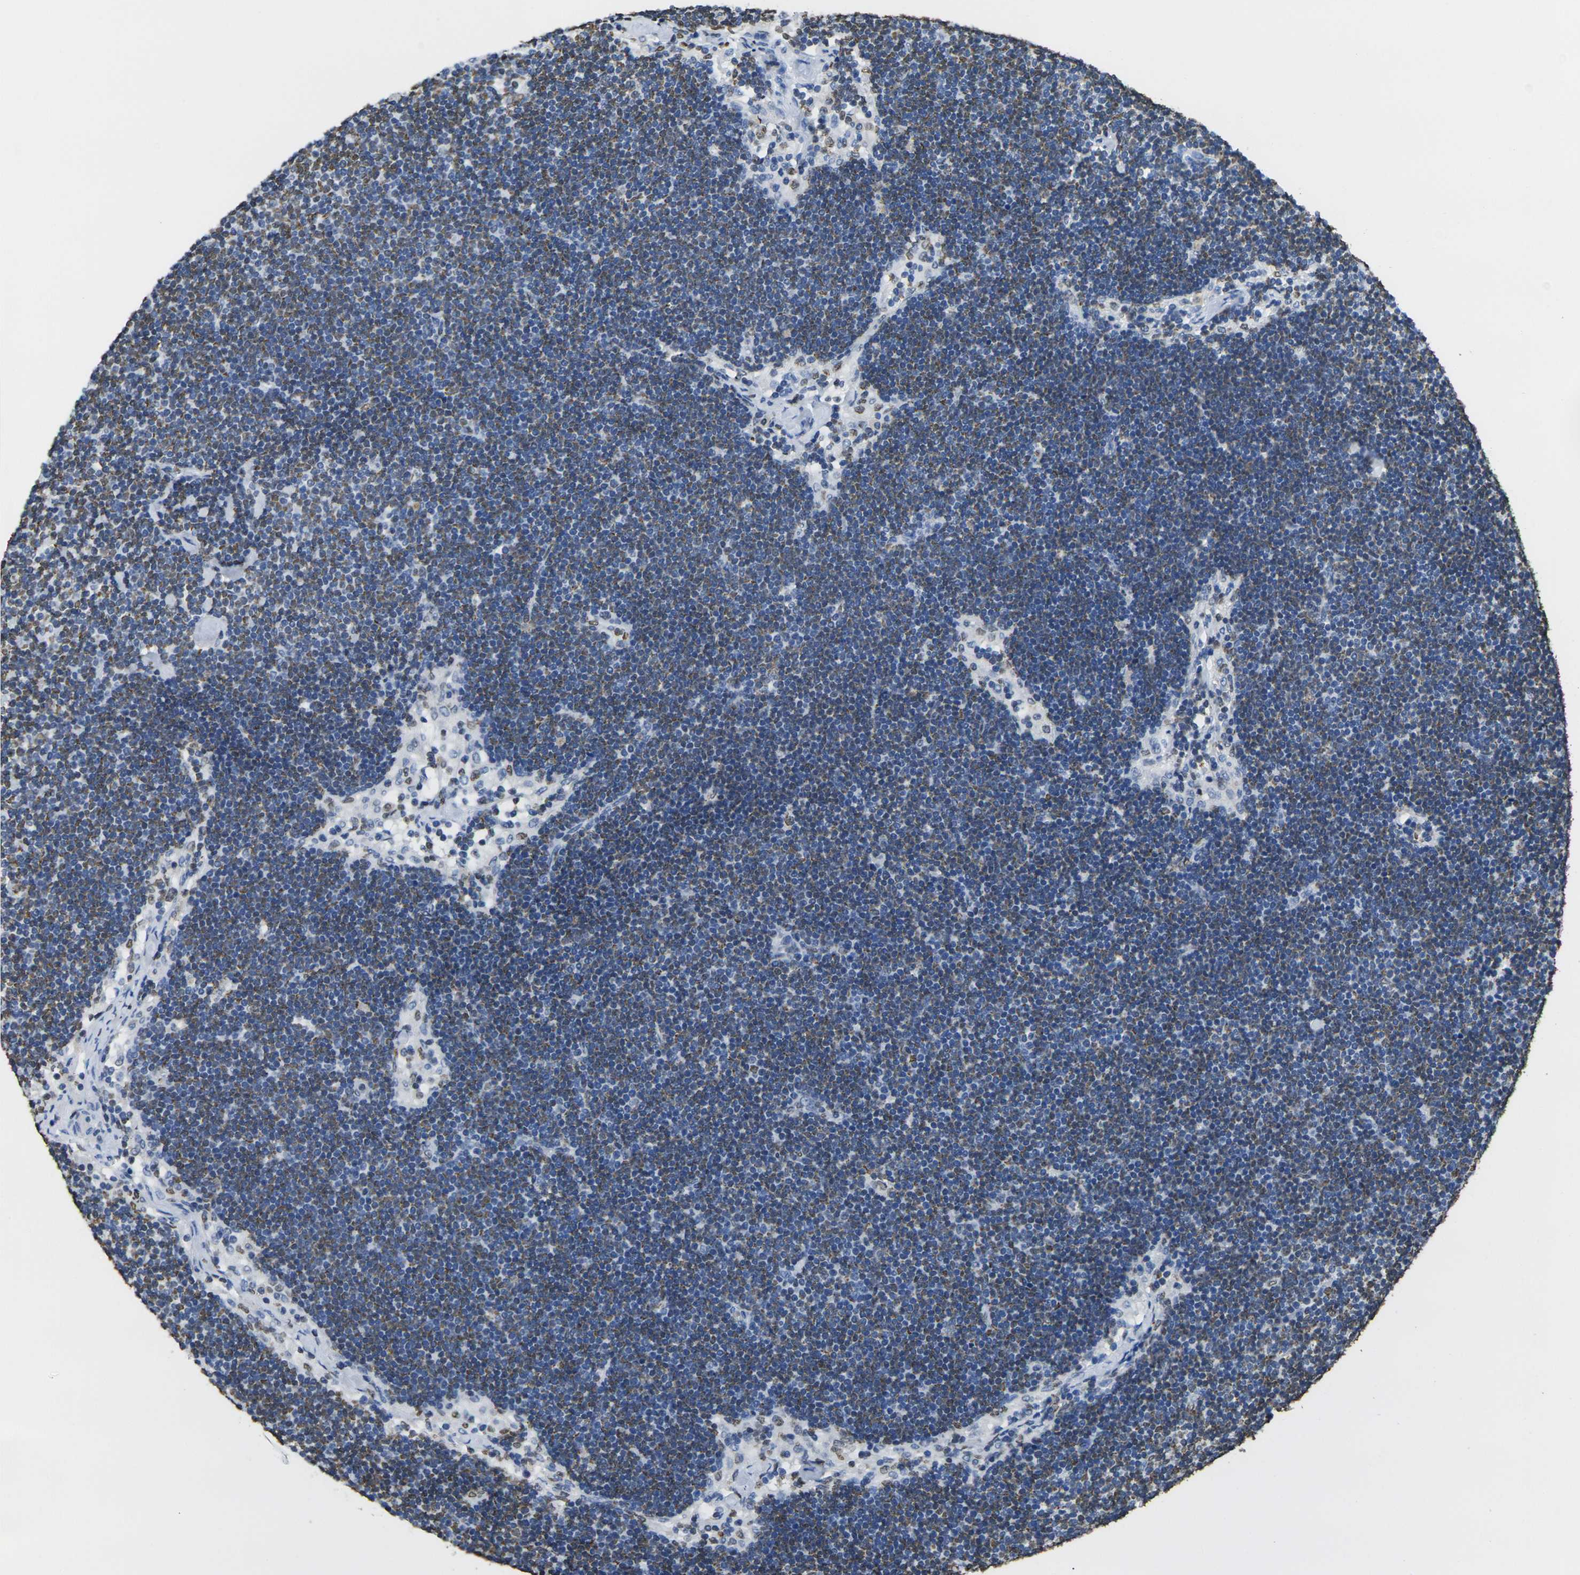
{"staining": {"intensity": "strong", "quantity": "25%-75%", "location": "nuclear"}, "tissue": "lymph node", "cell_type": "Germinal center cells", "image_type": "normal", "snomed": [{"axis": "morphology", "description": "Normal tissue, NOS"}, {"axis": "topography", "description": "Lymph node"}], "caption": "Lymph node was stained to show a protein in brown. There is high levels of strong nuclear staining in approximately 25%-75% of germinal center cells. Using DAB (brown) and hematoxylin (blue) stains, captured at high magnification using brightfield microscopy.", "gene": "DRAXIN", "patient": {"sex": "male", "age": 63}}